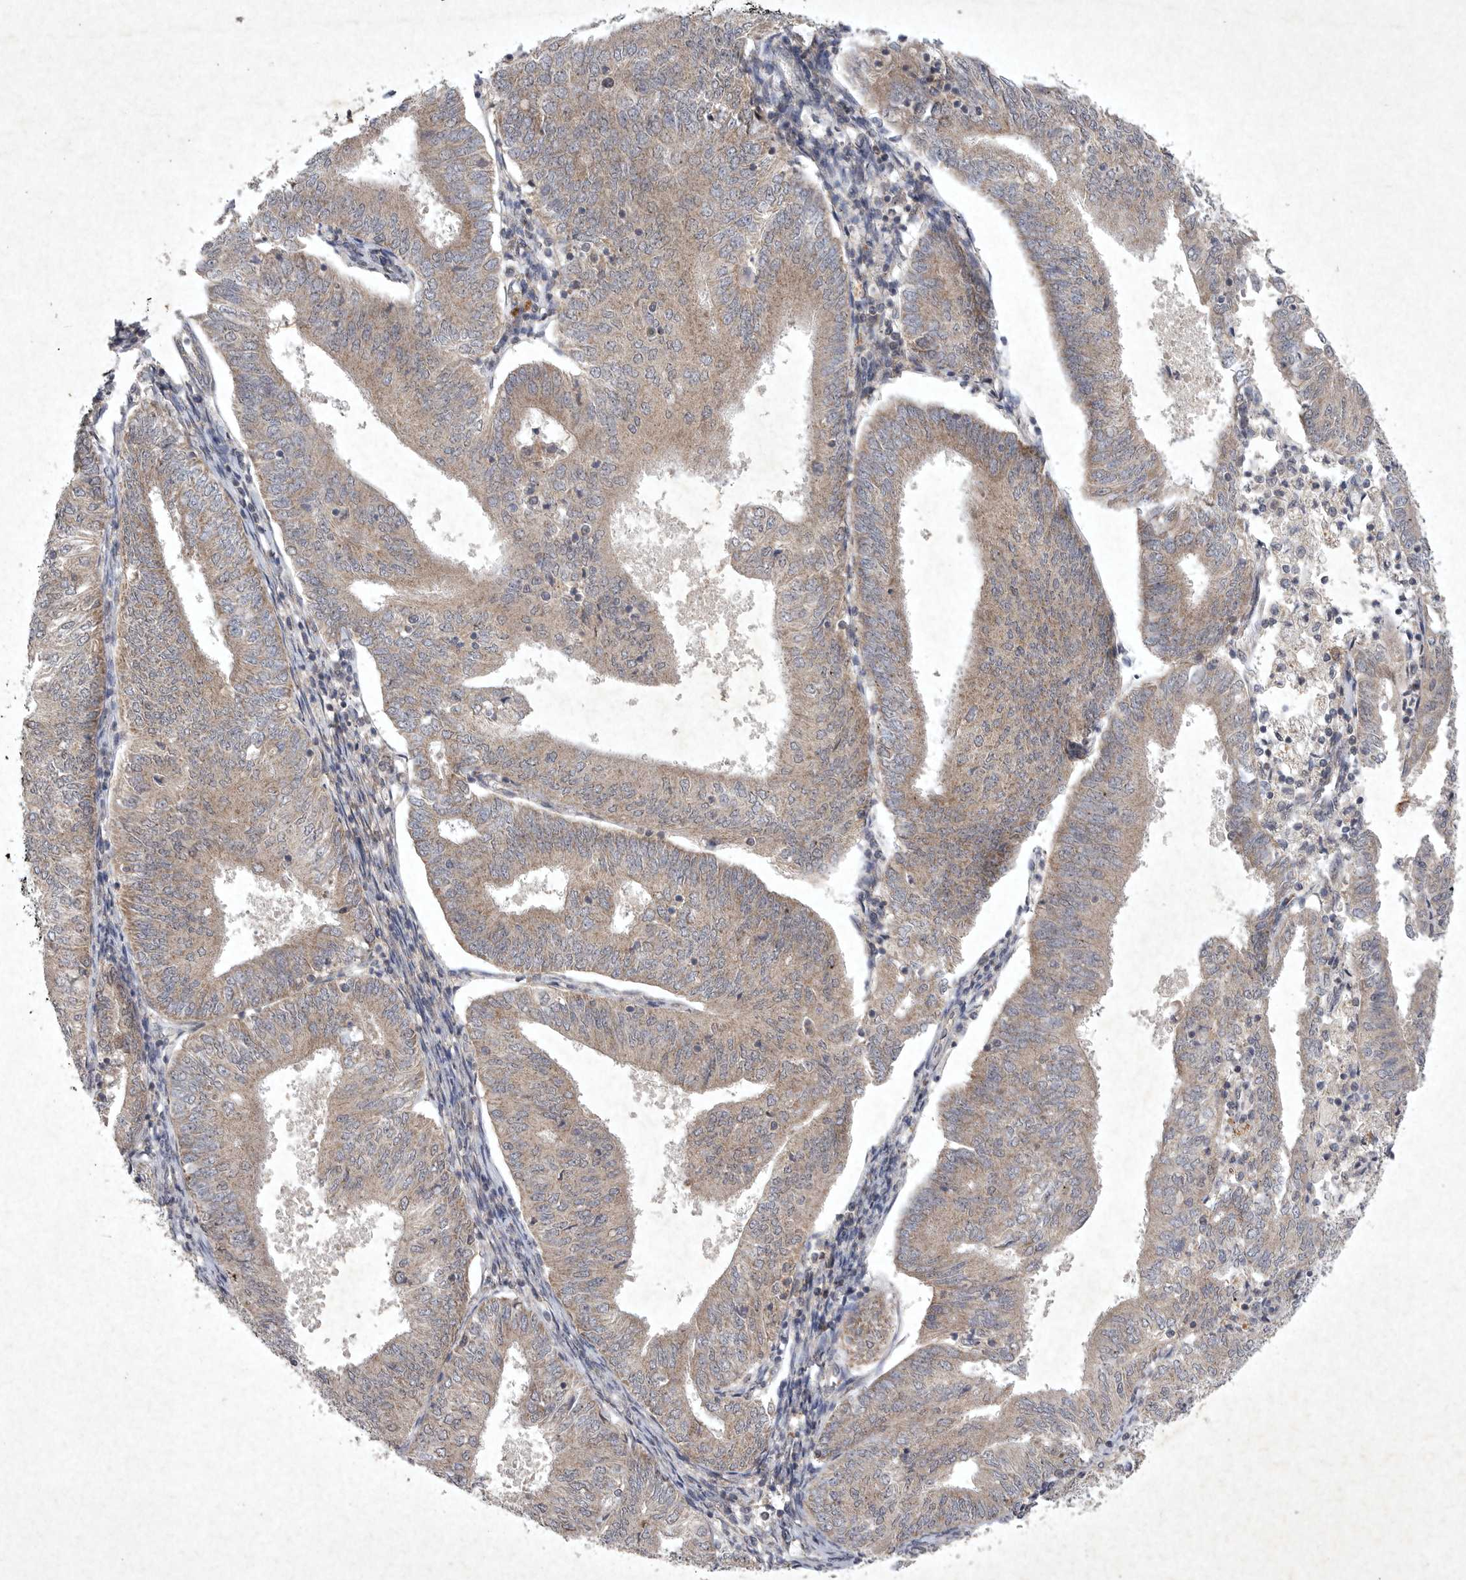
{"staining": {"intensity": "weak", "quantity": ">75%", "location": "cytoplasmic/membranous"}, "tissue": "endometrial cancer", "cell_type": "Tumor cells", "image_type": "cancer", "snomed": [{"axis": "morphology", "description": "Adenocarcinoma, NOS"}, {"axis": "topography", "description": "Endometrium"}], "caption": "IHC of human adenocarcinoma (endometrial) shows low levels of weak cytoplasmic/membranous expression in about >75% of tumor cells. IHC stains the protein in brown and the nuclei are stained blue.", "gene": "DDR1", "patient": {"sex": "female", "age": 58}}